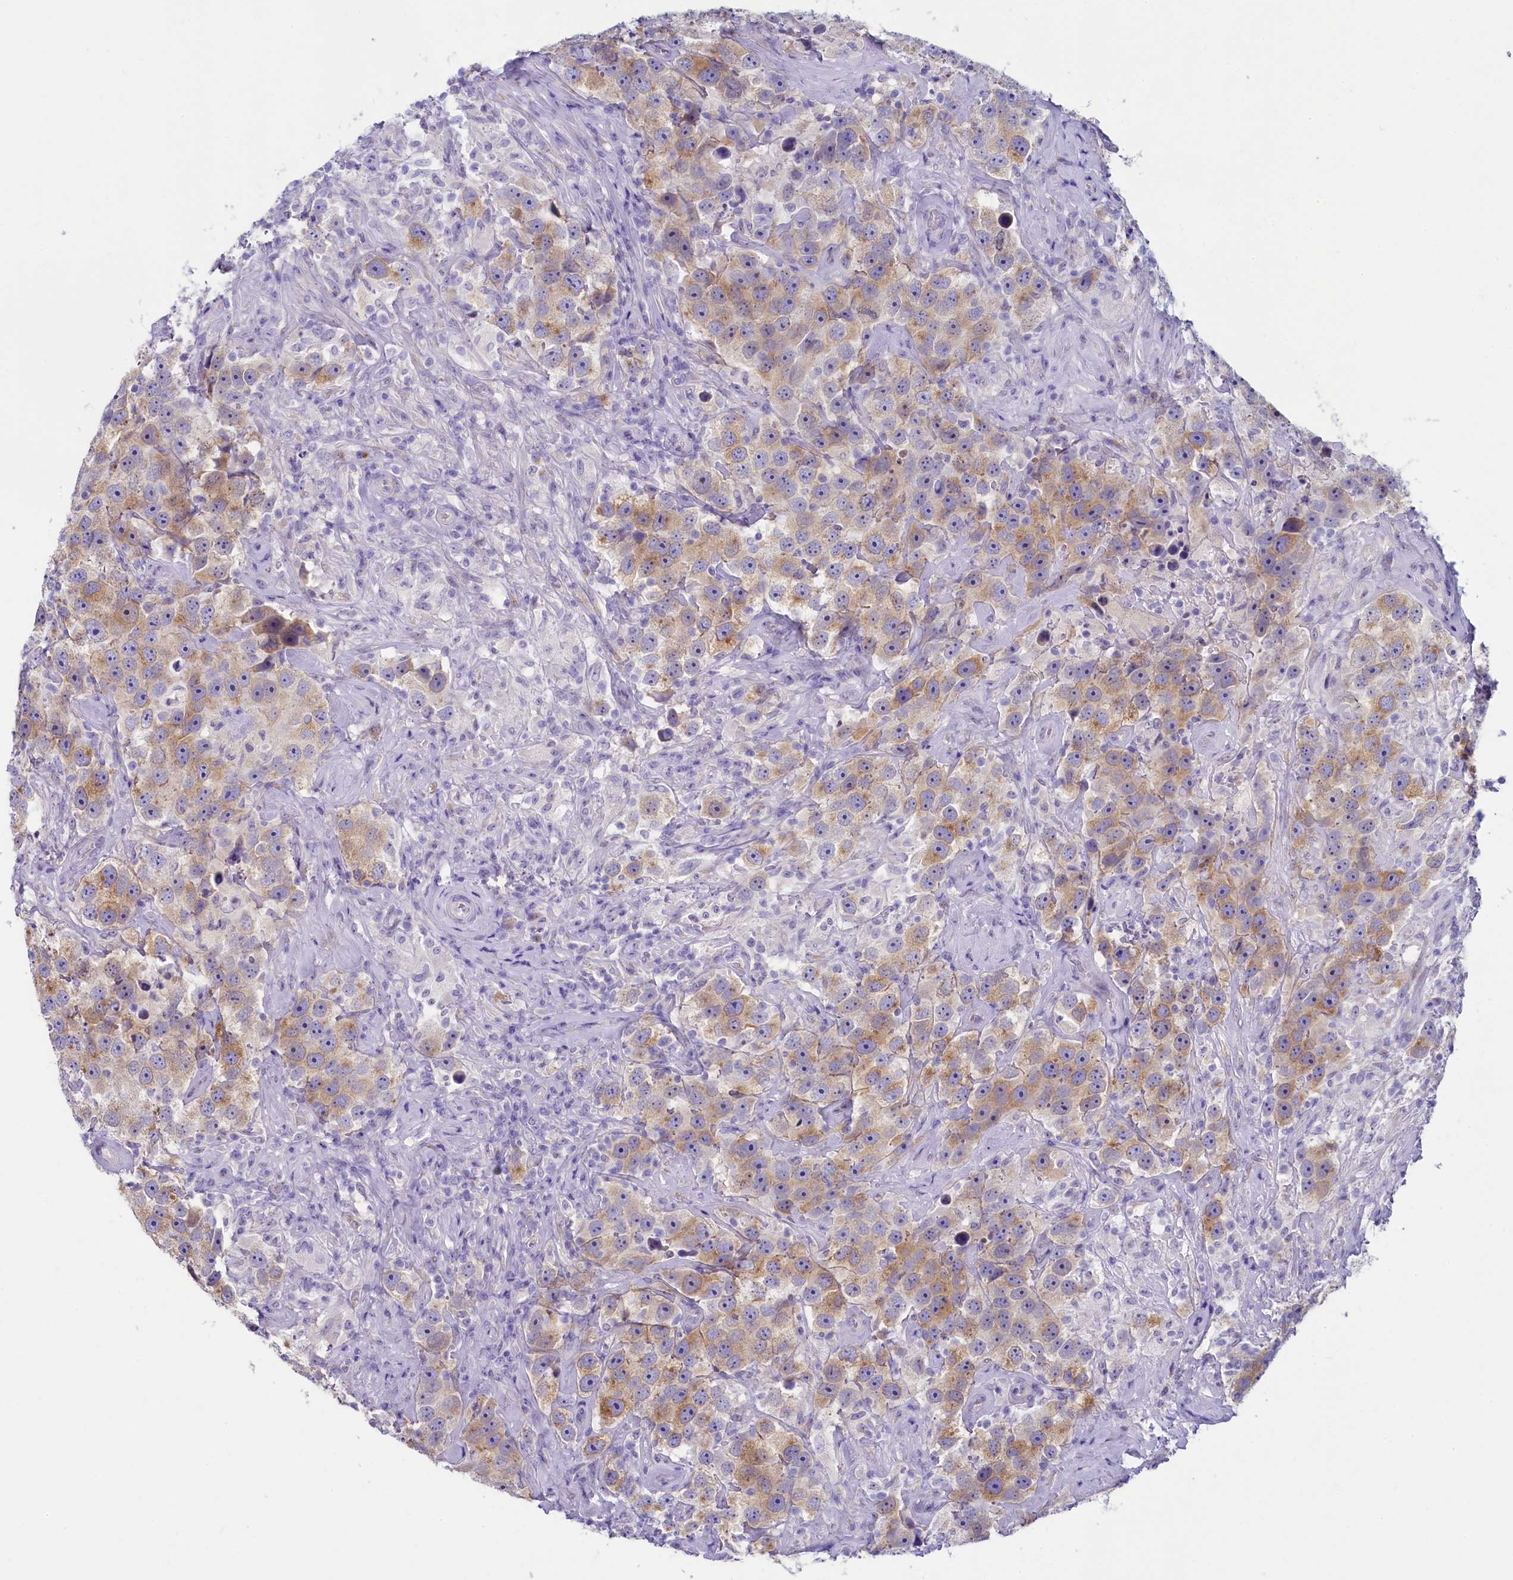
{"staining": {"intensity": "moderate", "quantity": ">75%", "location": "cytoplasmic/membranous"}, "tissue": "testis cancer", "cell_type": "Tumor cells", "image_type": "cancer", "snomed": [{"axis": "morphology", "description": "Seminoma, NOS"}, {"axis": "topography", "description": "Testis"}], "caption": "A medium amount of moderate cytoplasmic/membranous expression is present in about >75% of tumor cells in testis cancer (seminoma) tissue.", "gene": "SKA3", "patient": {"sex": "male", "age": 49}}